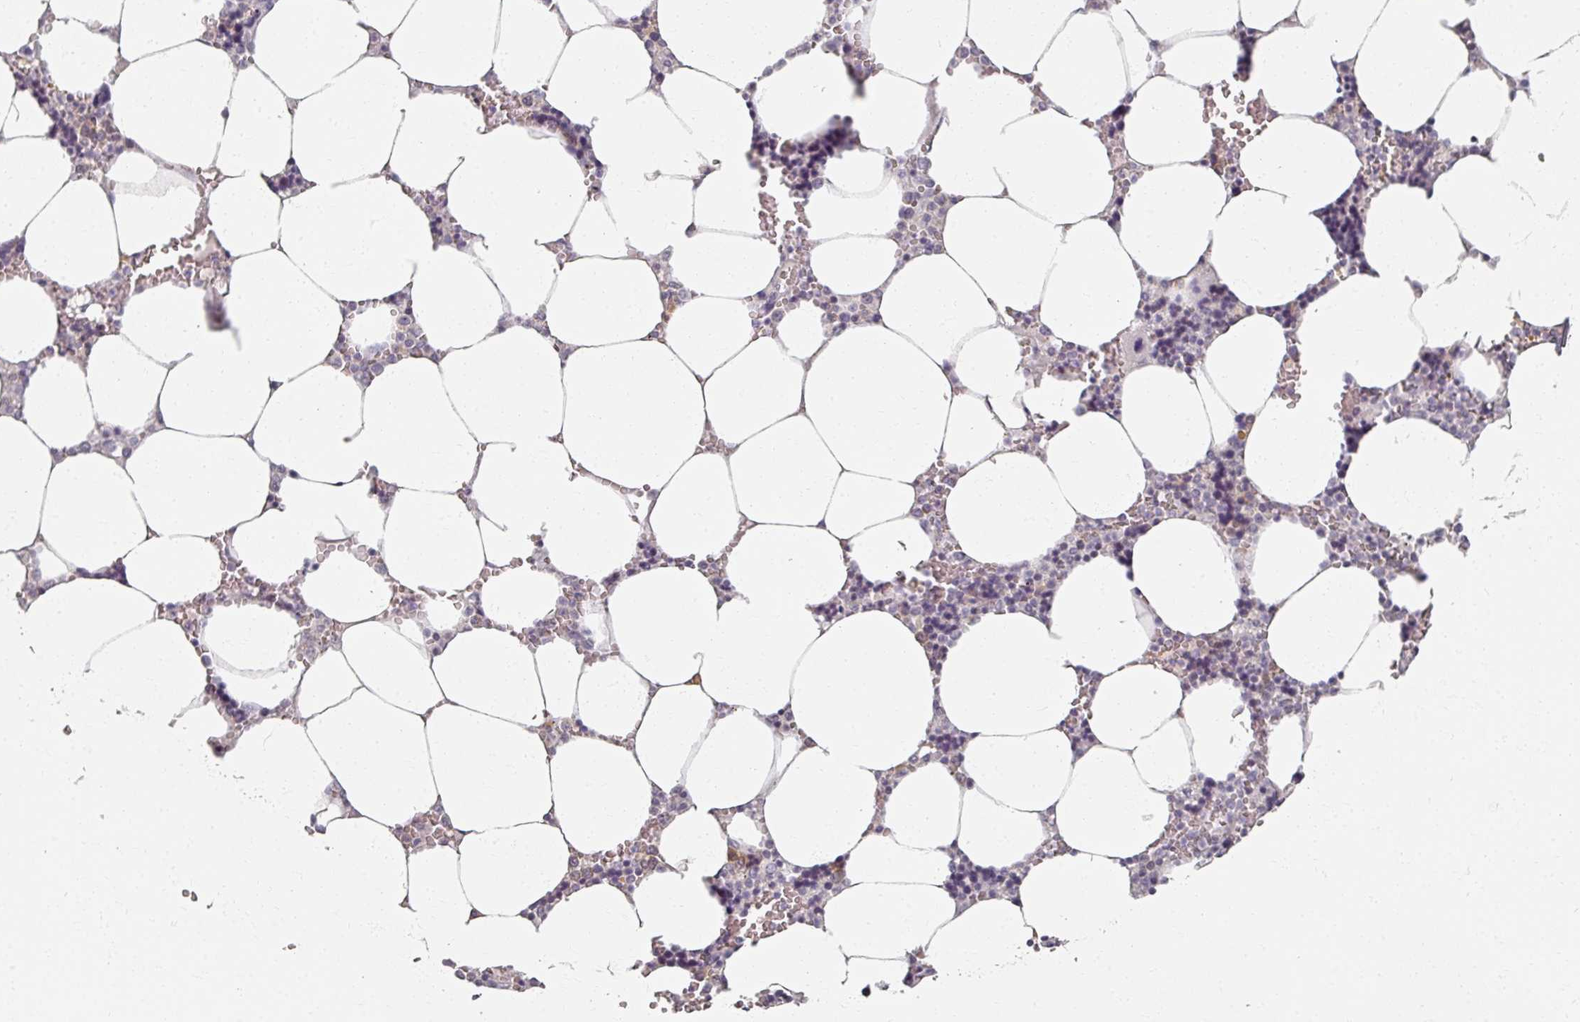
{"staining": {"intensity": "moderate", "quantity": "<25%", "location": "cytoplasmic/membranous,nuclear"}, "tissue": "bone marrow", "cell_type": "Hematopoietic cells", "image_type": "normal", "snomed": [{"axis": "morphology", "description": "Normal tissue, NOS"}, {"axis": "topography", "description": "Bone marrow"}], "caption": "Protein staining reveals moderate cytoplasmic/membranous,nuclear positivity in approximately <25% of hematopoietic cells in normal bone marrow.", "gene": "RIPOR3", "patient": {"sex": "male", "age": 64}}